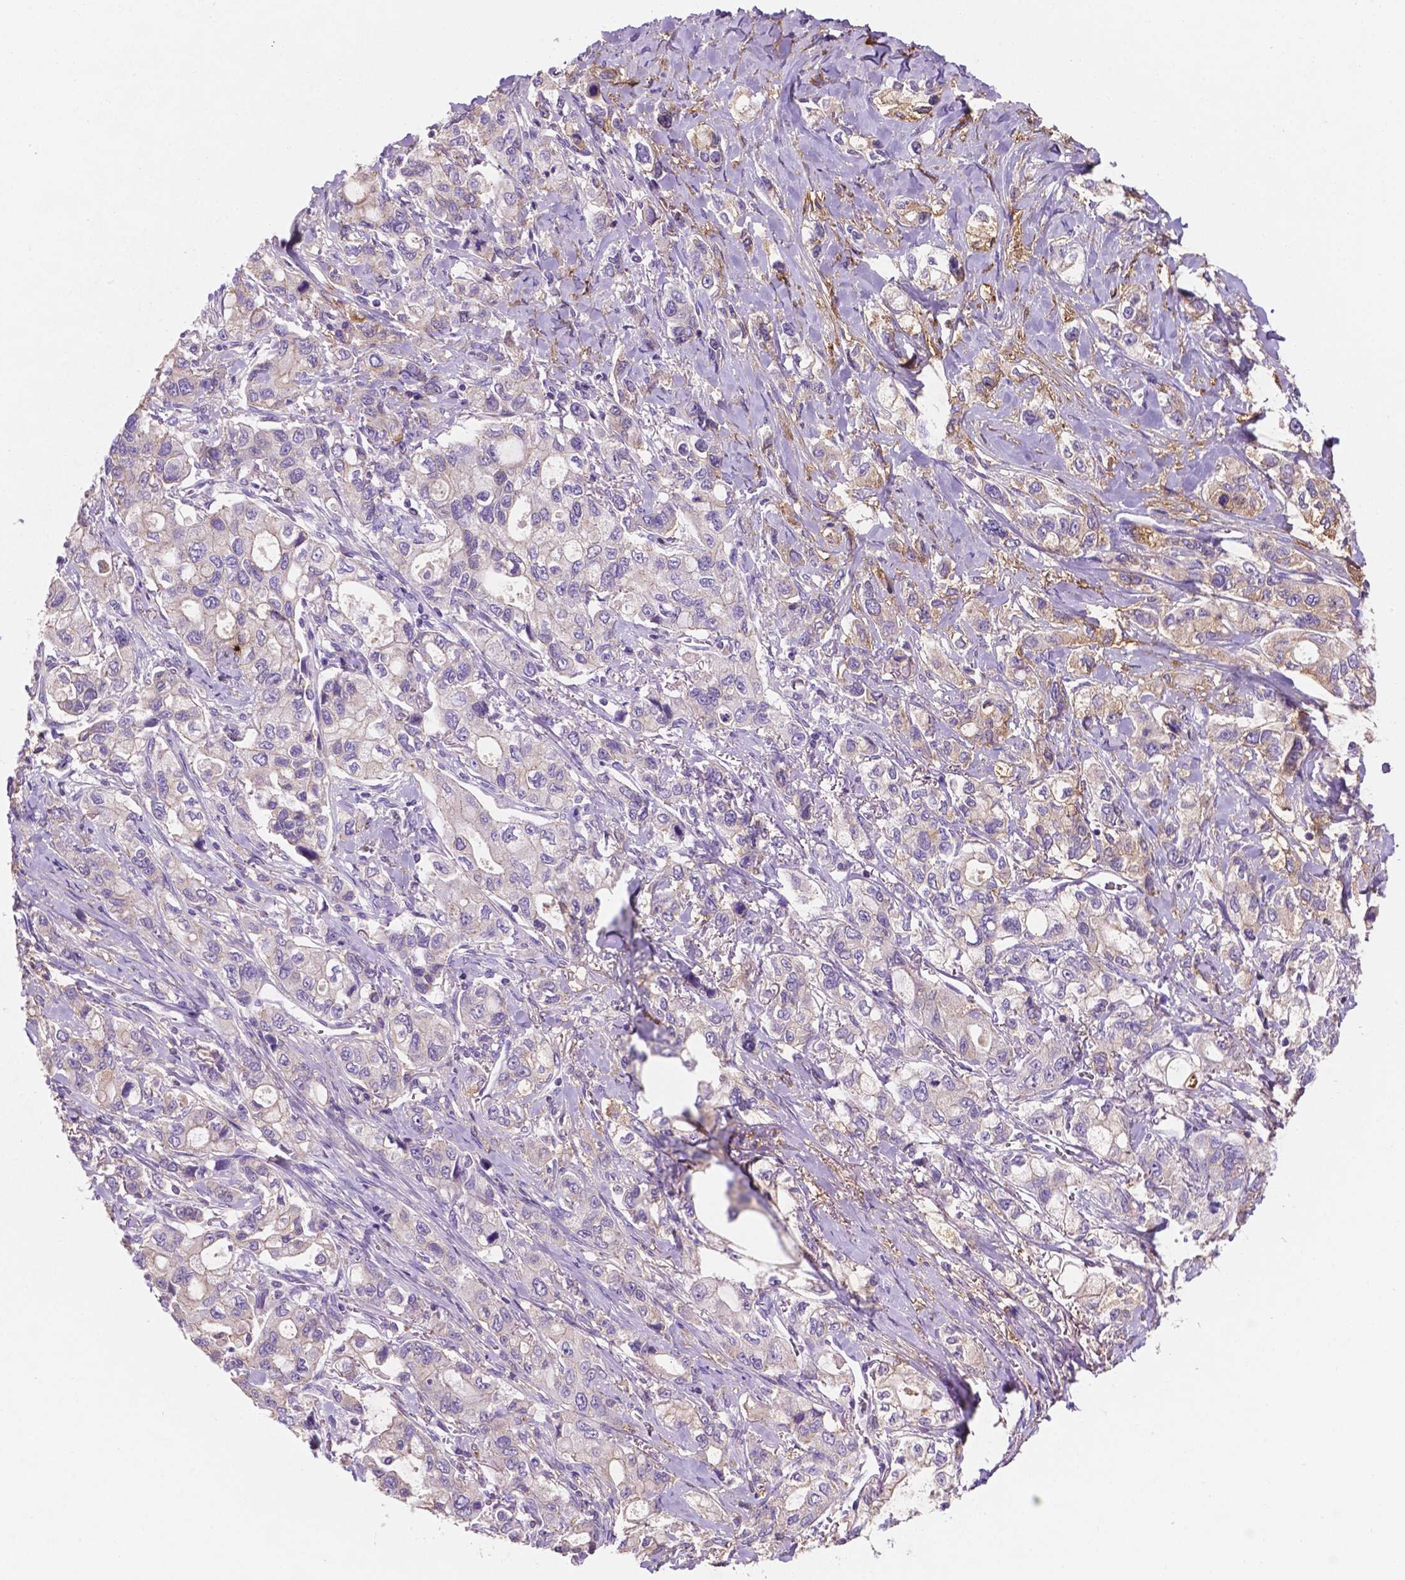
{"staining": {"intensity": "negative", "quantity": "none", "location": "none"}, "tissue": "stomach cancer", "cell_type": "Tumor cells", "image_type": "cancer", "snomed": [{"axis": "morphology", "description": "Adenocarcinoma, NOS"}, {"axis": "topography", "description": "Stomach"}], "caption": "There is no significant positivity in tumor cells of stomach cancer (adenocarcinoma).", "gene": "MKRN2OS", "patient": {"sex": "male", "age": 63}}